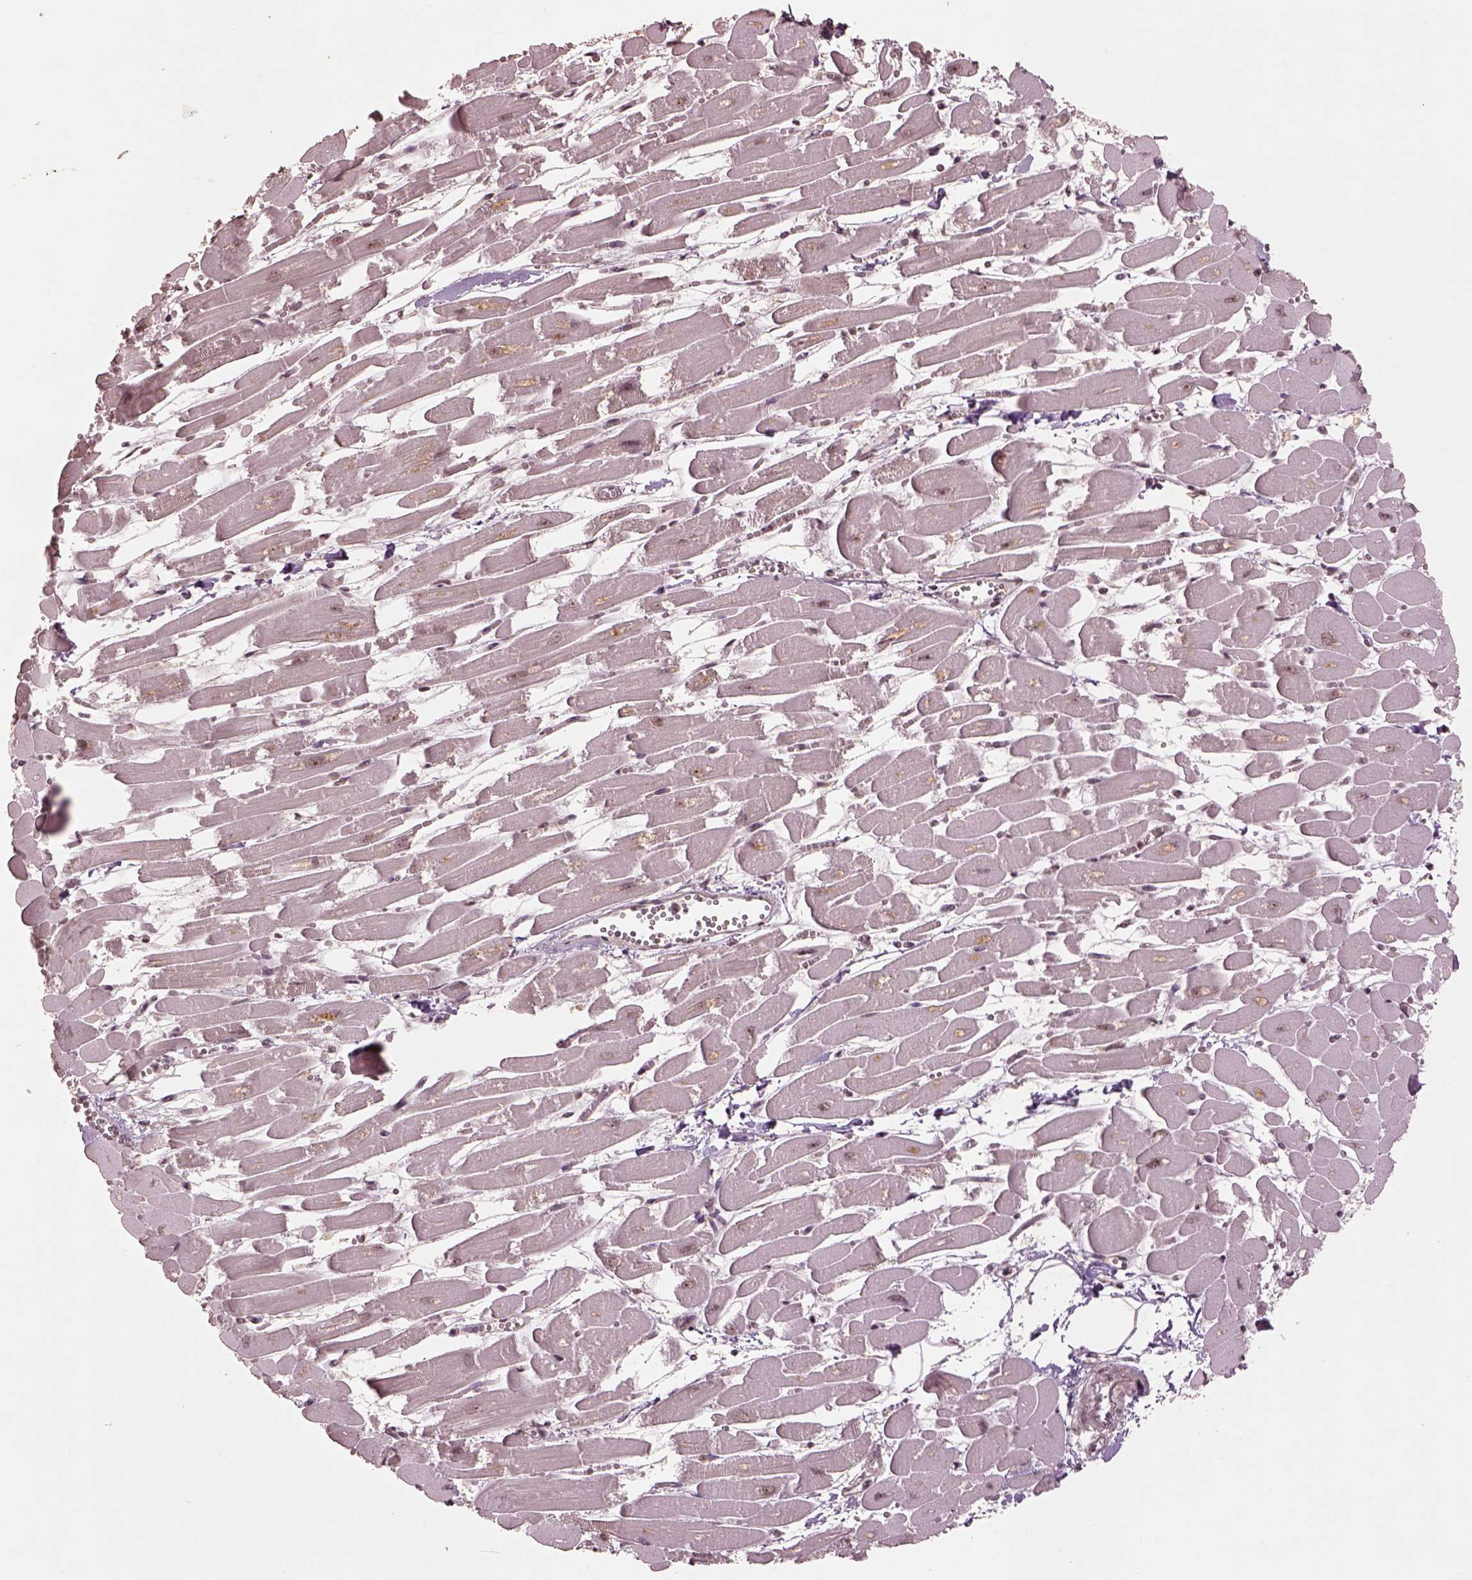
{"staining": {"intensity": "moderate", "quantity": "25%-75%", "location": "nuclear"}, "tissue": "heart muscle", "cell_type": "Cardiomyocytes", "image_type": "normal", "snomed": [{"axis": "morphology", "description": "Normal tissue, NOS"}, {"axis": "topography", "description": "Heart"}], "caption": "Moderate nuclear expression for a protein is identified in approximately 25%-75% of cardiomyocytes of normal heart muscle using immunohistochemistry.", "gene": "BRD9", "patient": {"sex": "female", "age": 52}}